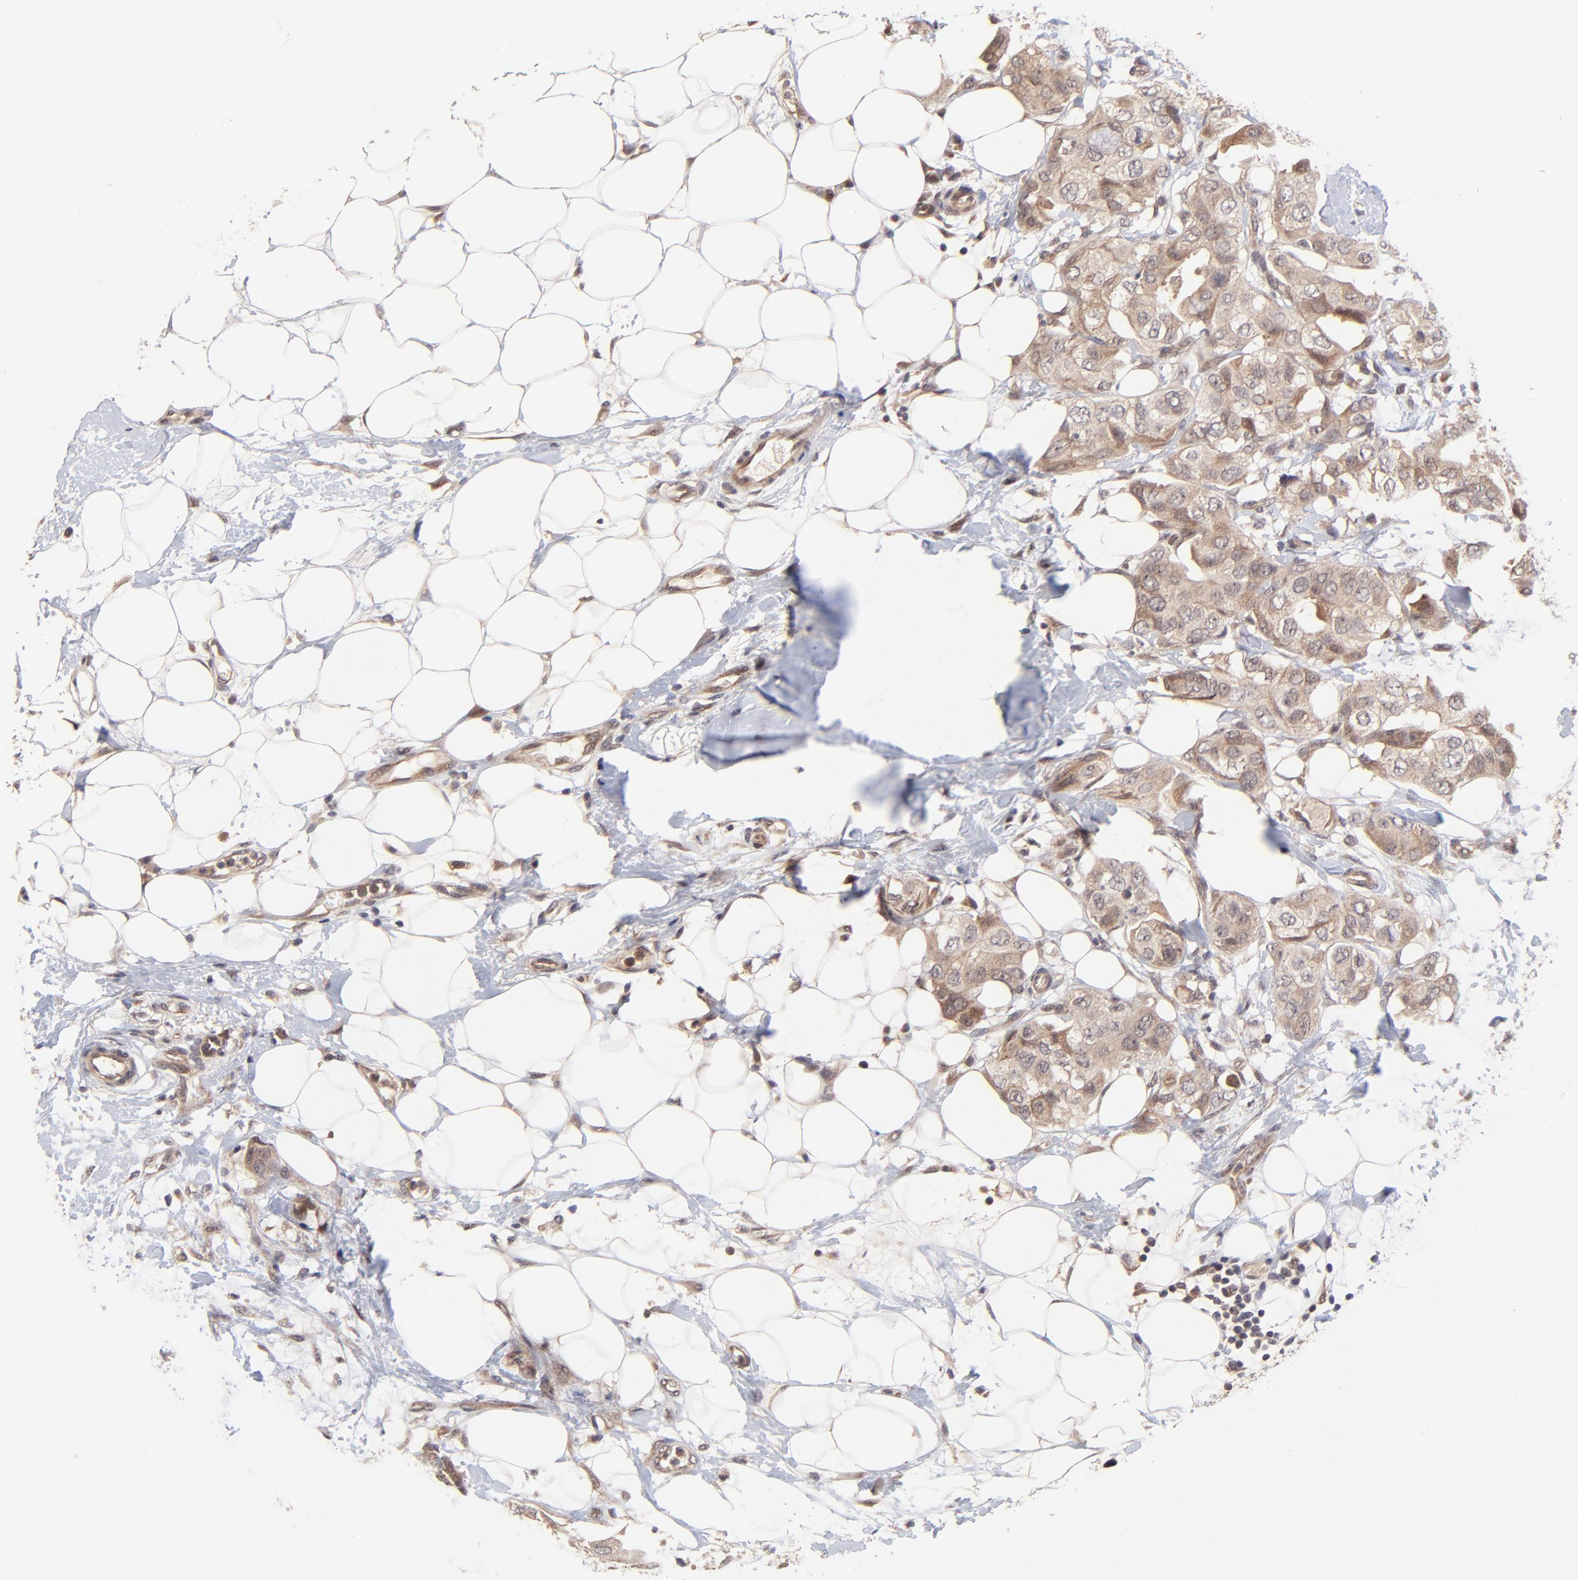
{"staining": {"intensity": "moderate", "quantity": ">75%", "location": "cytoplasmic/membranous"}, "tissue": "breast cancer", "cell_type": "Tumor cells", "image_type": "cancer", "snomed": [{"axis": "morphology", "description": "Duct carcinoma"}, {"axis": "topography", "description": "Breast"}], "caption": "Immunohistochemical staining of human intraductal carcinoma (breast) displays medium levels of moderate cytoplasmic/membranous expression in about >75% of tumor cells.", "gene": "BAIAP2L2", "patient": {"sex": "female", "age": 40}}